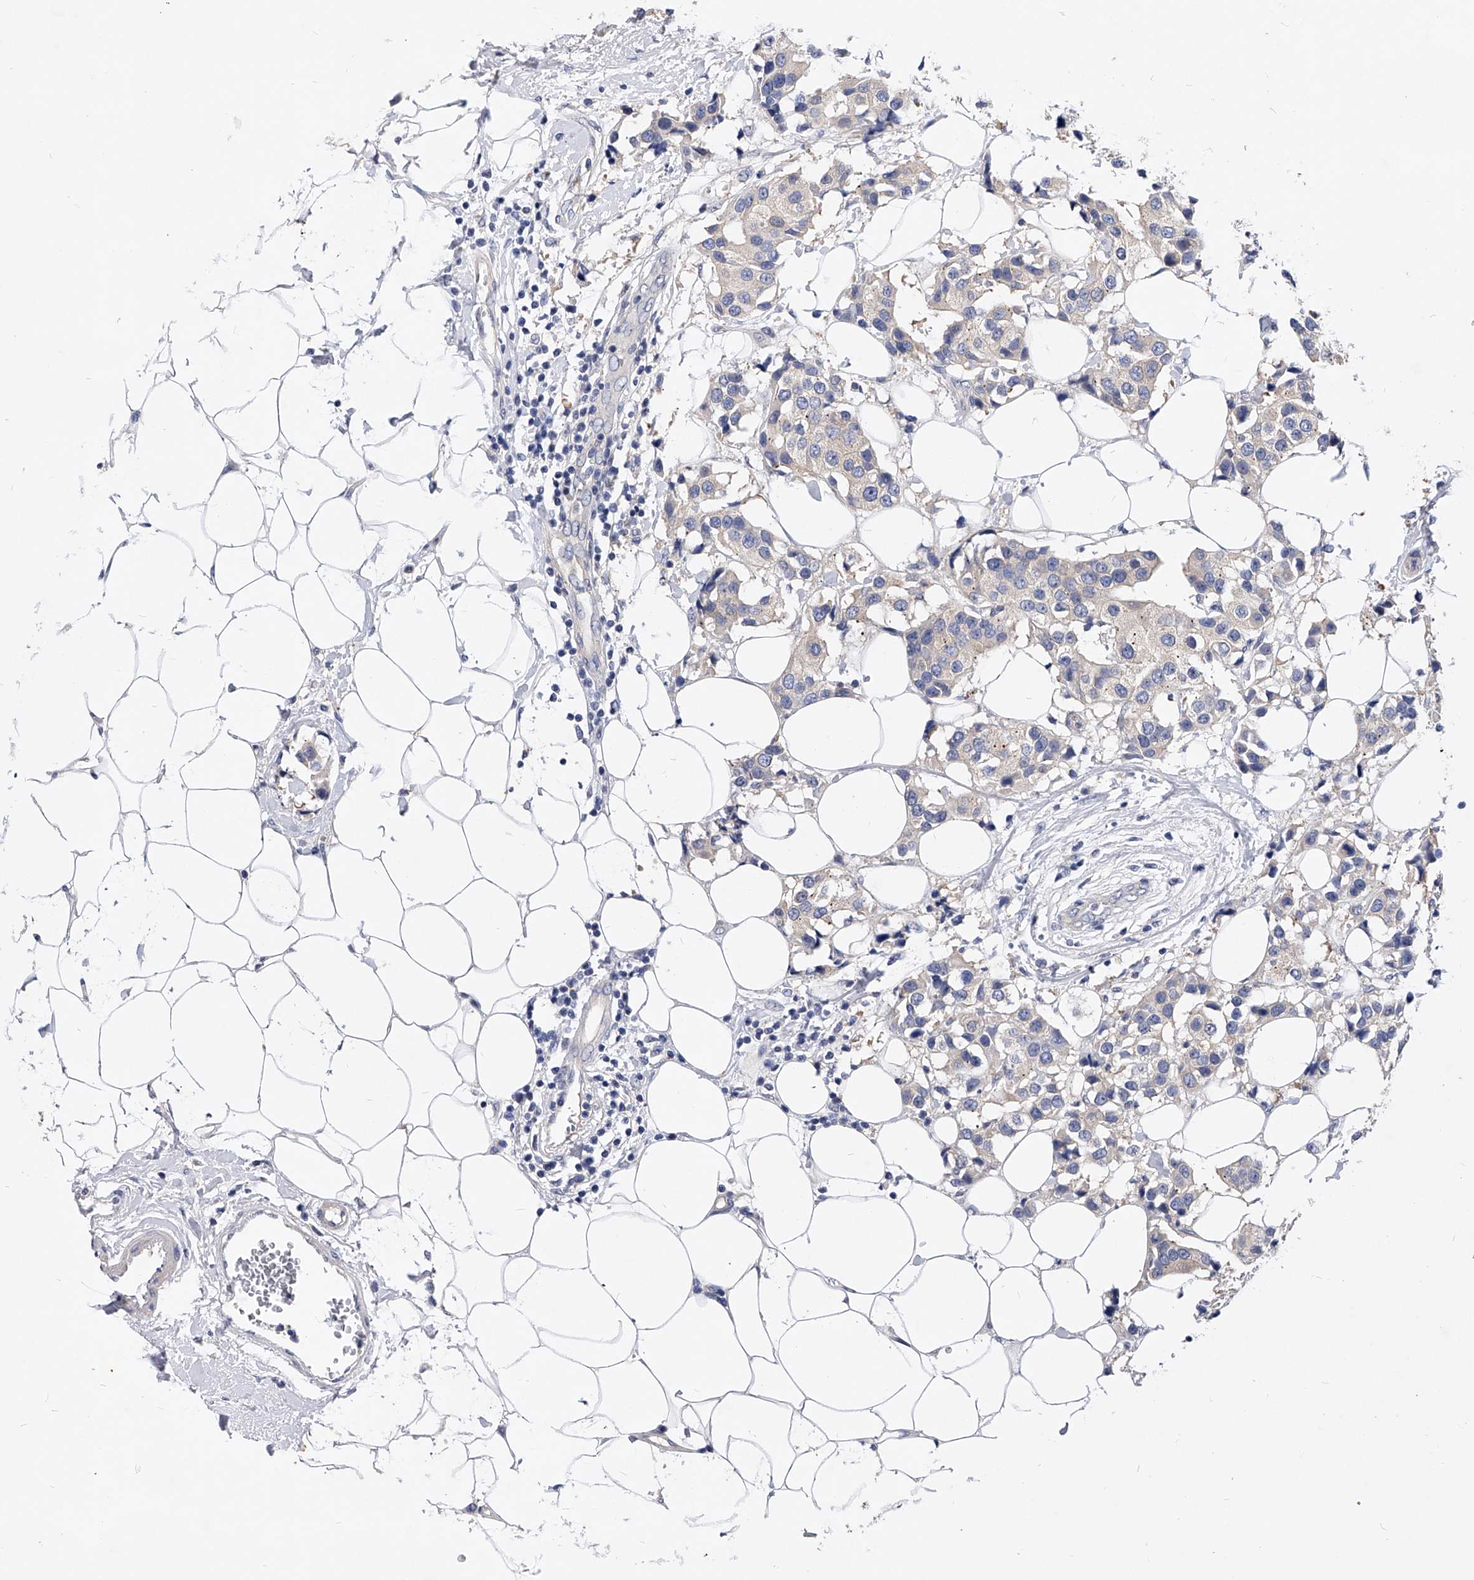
{"staining": {"intensity": "negative", "quantity": "none", "location": "none"}, "tissue": "breast cancer", "cell_type": "Tumor cells", "image_type": "cancer", "snomed": [{"axis": "morphology", "description": "Normal tissue, NOS"}, {"axis": "morphology", "description": "Duct carcinoma"}, {"axis": "topography", "description": "Breast"}], "caption": "The photomicrograph reveals no significant positivity in tumor cells of breast cancer (intraductal carcinoma).", "gene": "PPP5C", "patient": {"sex": "female", "age": 39}}